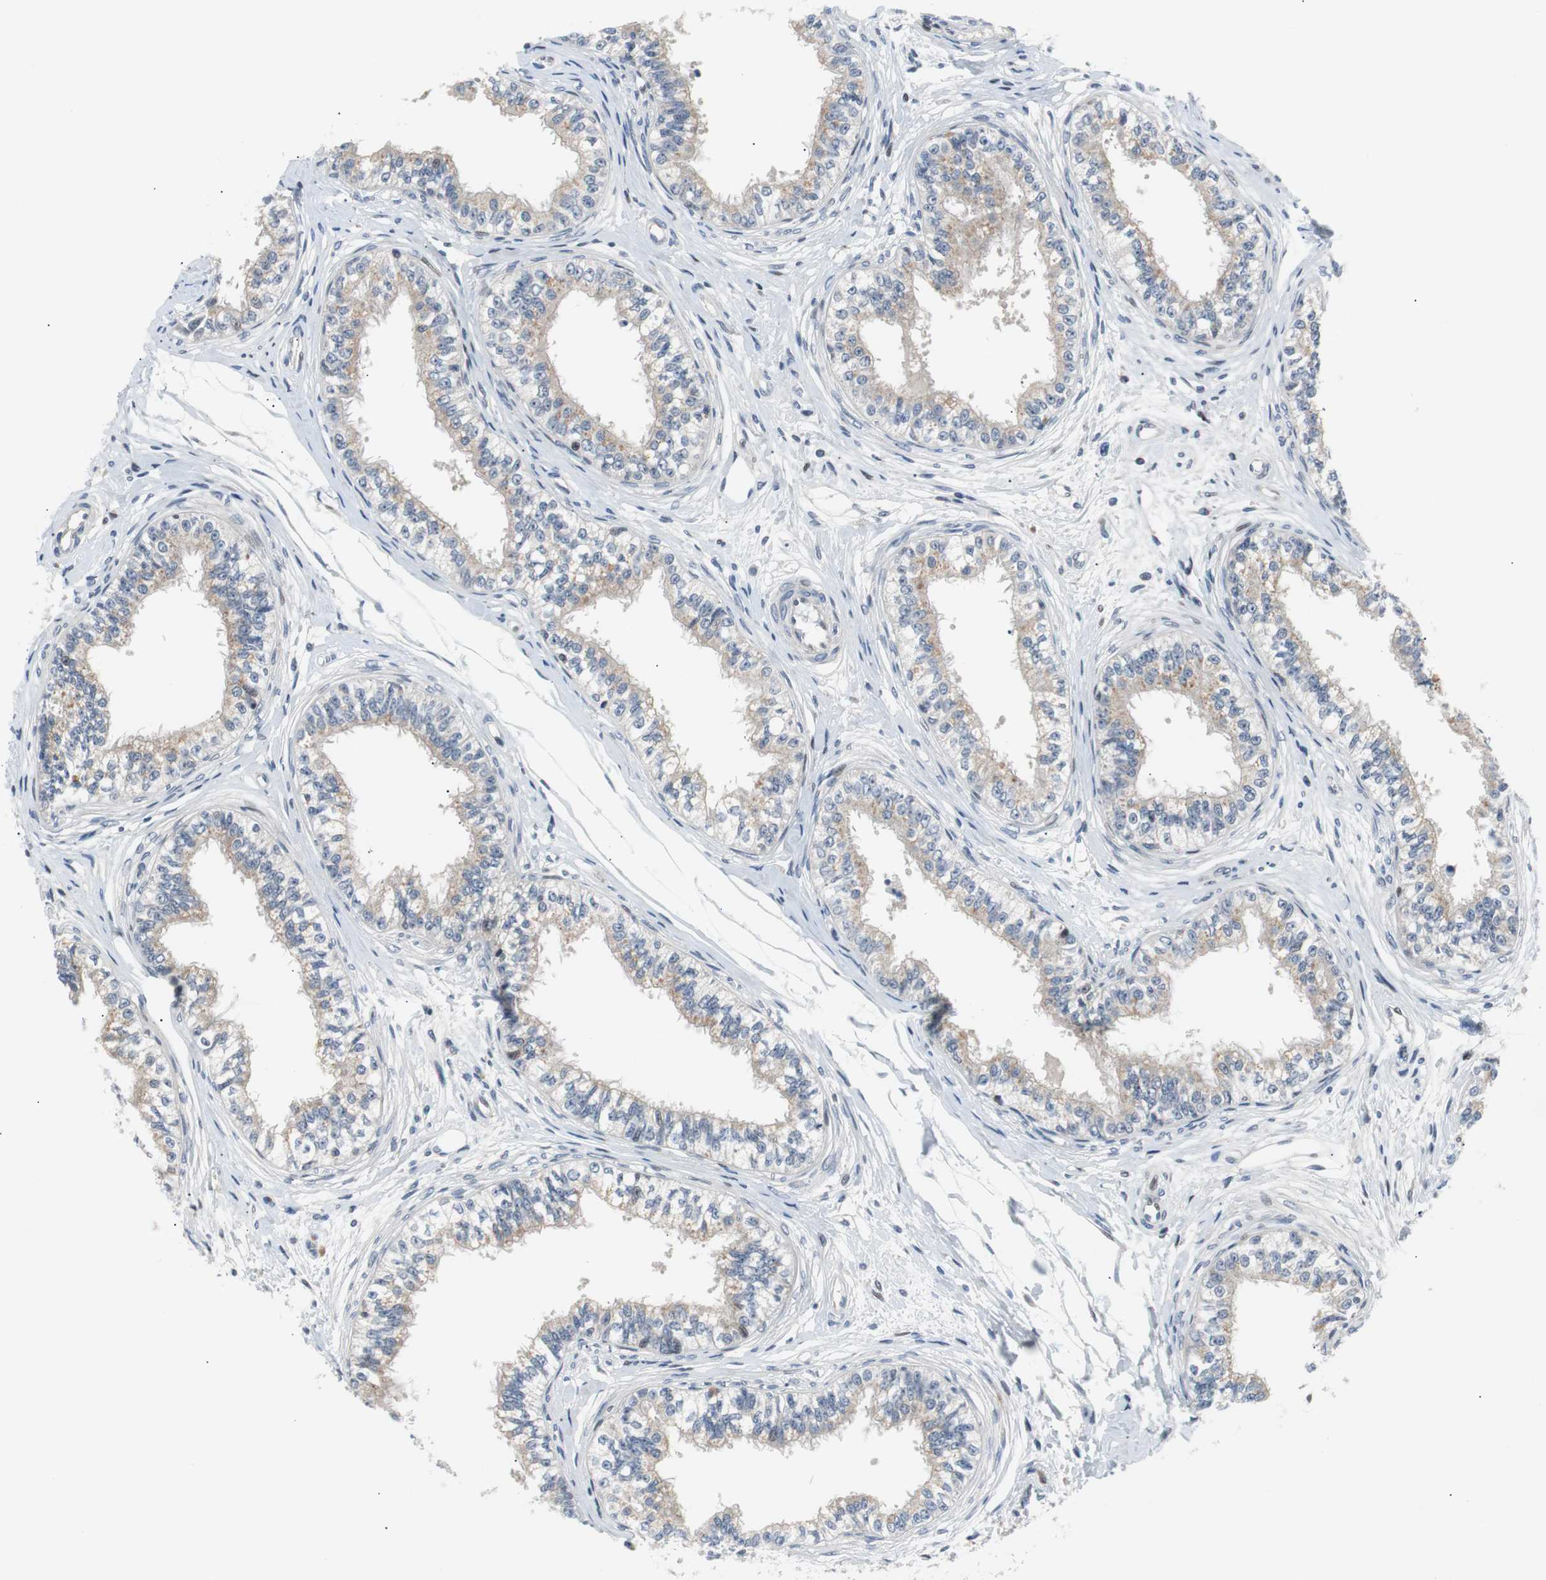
{"staining": {"intensity": "weak", "quantity": "25%-75%", "location": "cytoplasmic/membranous,nuclear"}, "tissue": "epididymis", "cell_type": "Glandular cells", "image_type": "normal", "snomed": [{"axis": "morphology", "description": "Normal tissue, NOS"}, {"axis": "morphology", "description": "Adenocarcinoma, metastatic, NOS"}, {"axis": "topography", "description": "Testis"}, {"axis": "topography", "description": "Epididymis"}], "caption": "Immunohistochemistry photomicrograph of unremarkable epididymis stained for a protein (brown), which demonstrates low levels of weak cytoplasmic/membranous,nuclear positivity in about 25%-75% of glandular cells.", "gene": "MAP2K4", "patient": {"sex": "male", "age": 26}}